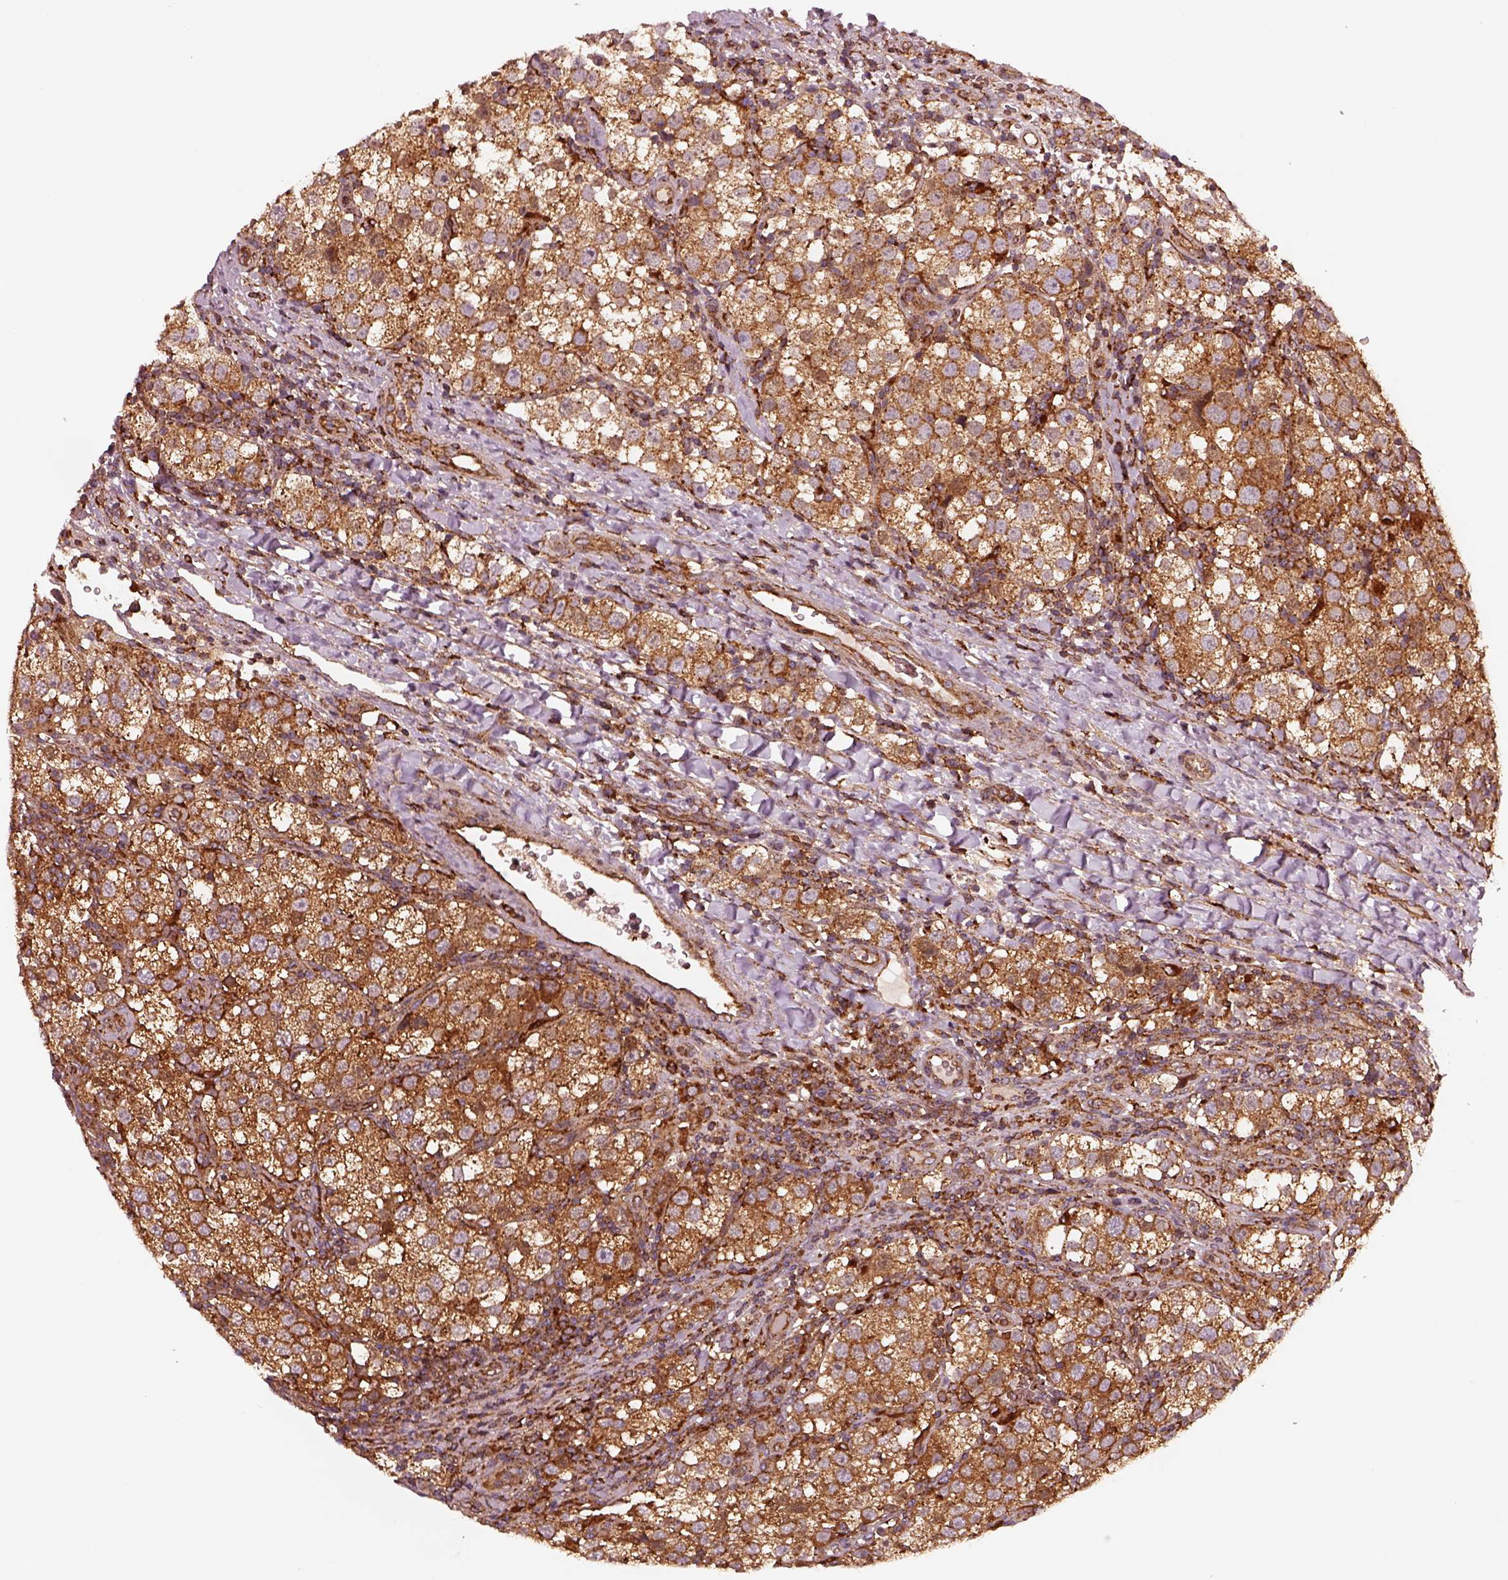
{"staining": {"intensity": "strong", "quantity": "25%-75%", "location": "cytoplasmic/membranous"}, "tissue": "testis cancer", "cell_type": "Tumor cells", "image_type": "cancer", "snomed": [{"axis": "morphology", "description": "Seminoma, NOS"}, {"axis": "topography", "description": "Testis"}], "caption": "IHC (DAB) staining of testis cancer (seminoma) shows strong cytoplasmic/membranous protein positivity in about 25%-75% of tumor cells.", "gene": "WASHC2A", "patient": {"sex": "male", "age": 37}}